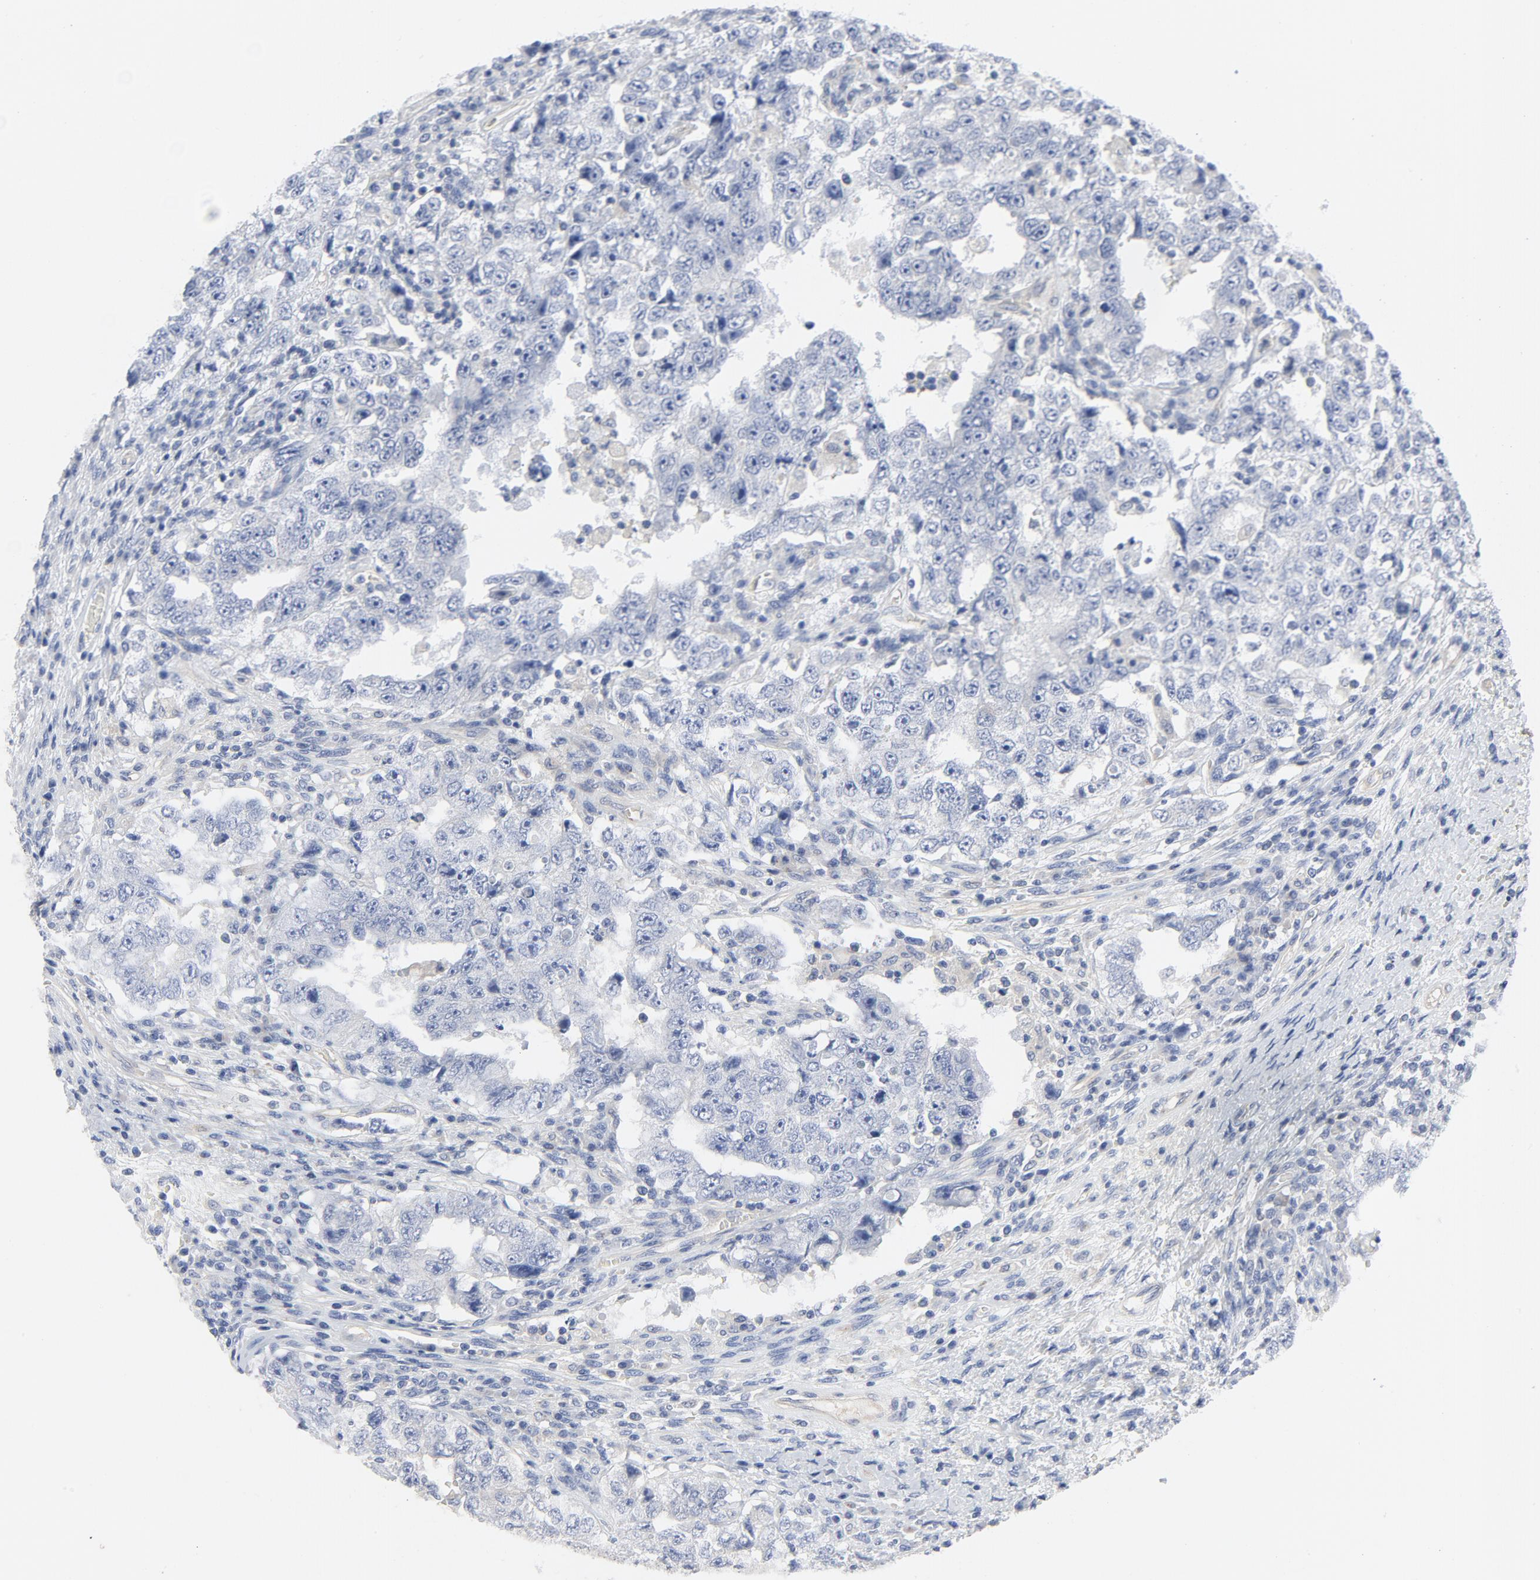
{"staining": {"intensity": "negative", "quantity": "none", "location": "none"}, "tissue": "testis cancer", "cell_type": "Tumor cells", "image_type": "cancer", "snomed": [{"axis": "morphology", "description": "Carcinoma, Embryonal, NOS"}, {"axis": "topography", "description": "Testis"}], "caption": "Immunohistochemistry (IHC) image of human testis embryonal carcinoma stained for a protein (brown), which shows no expression in tumor cells. (DAB IHC with hematoxylin counter stain).", "gene": "DYNLT3", "patient": {"sex": "male", "age": 26}}